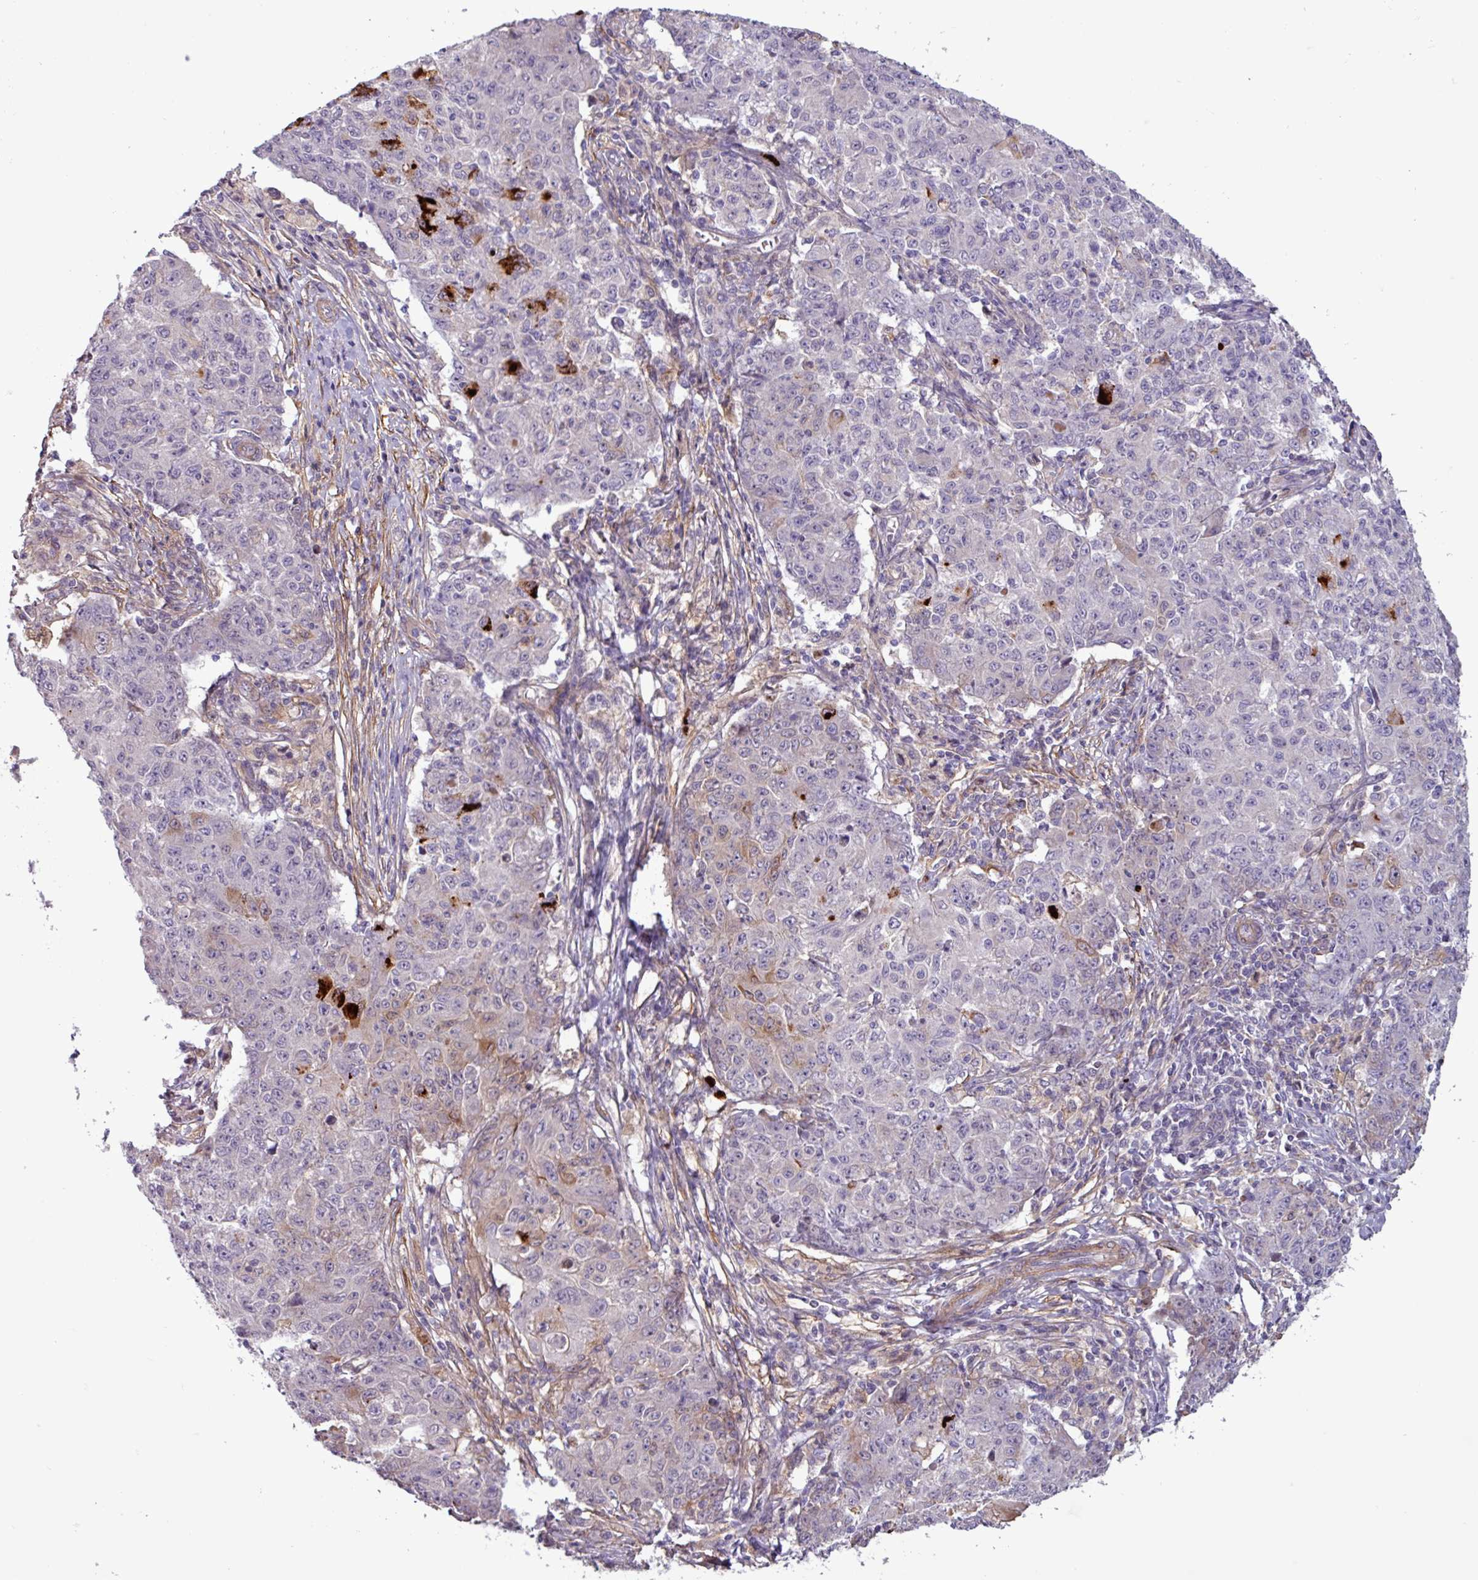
{"staining": {"intensity": "weak", "quantity": "<25%", "location": "cytoplasmic/membranous"}, "tissue": "ovarian cancer", "cell_type": "Tumor cells", "image_type": "cancer", "snomed": [{"axis": "morphology", "description": "Carcinoma, endometroid"}, {"axis": "topography", "description": "Ovary"}], "caption": "The immunohistochemistry (IHC) histopathology image has no significant expression in tumor cells of ovarian endometroid carcinoma tissue. The staining is performed using DAB (3,3'-diaminobenzidine) brown chromogen with nuclei counter-stained in using hematoxylin.", "gene": "PCED1A", "patient": {"sex": "female", "age": 42}}